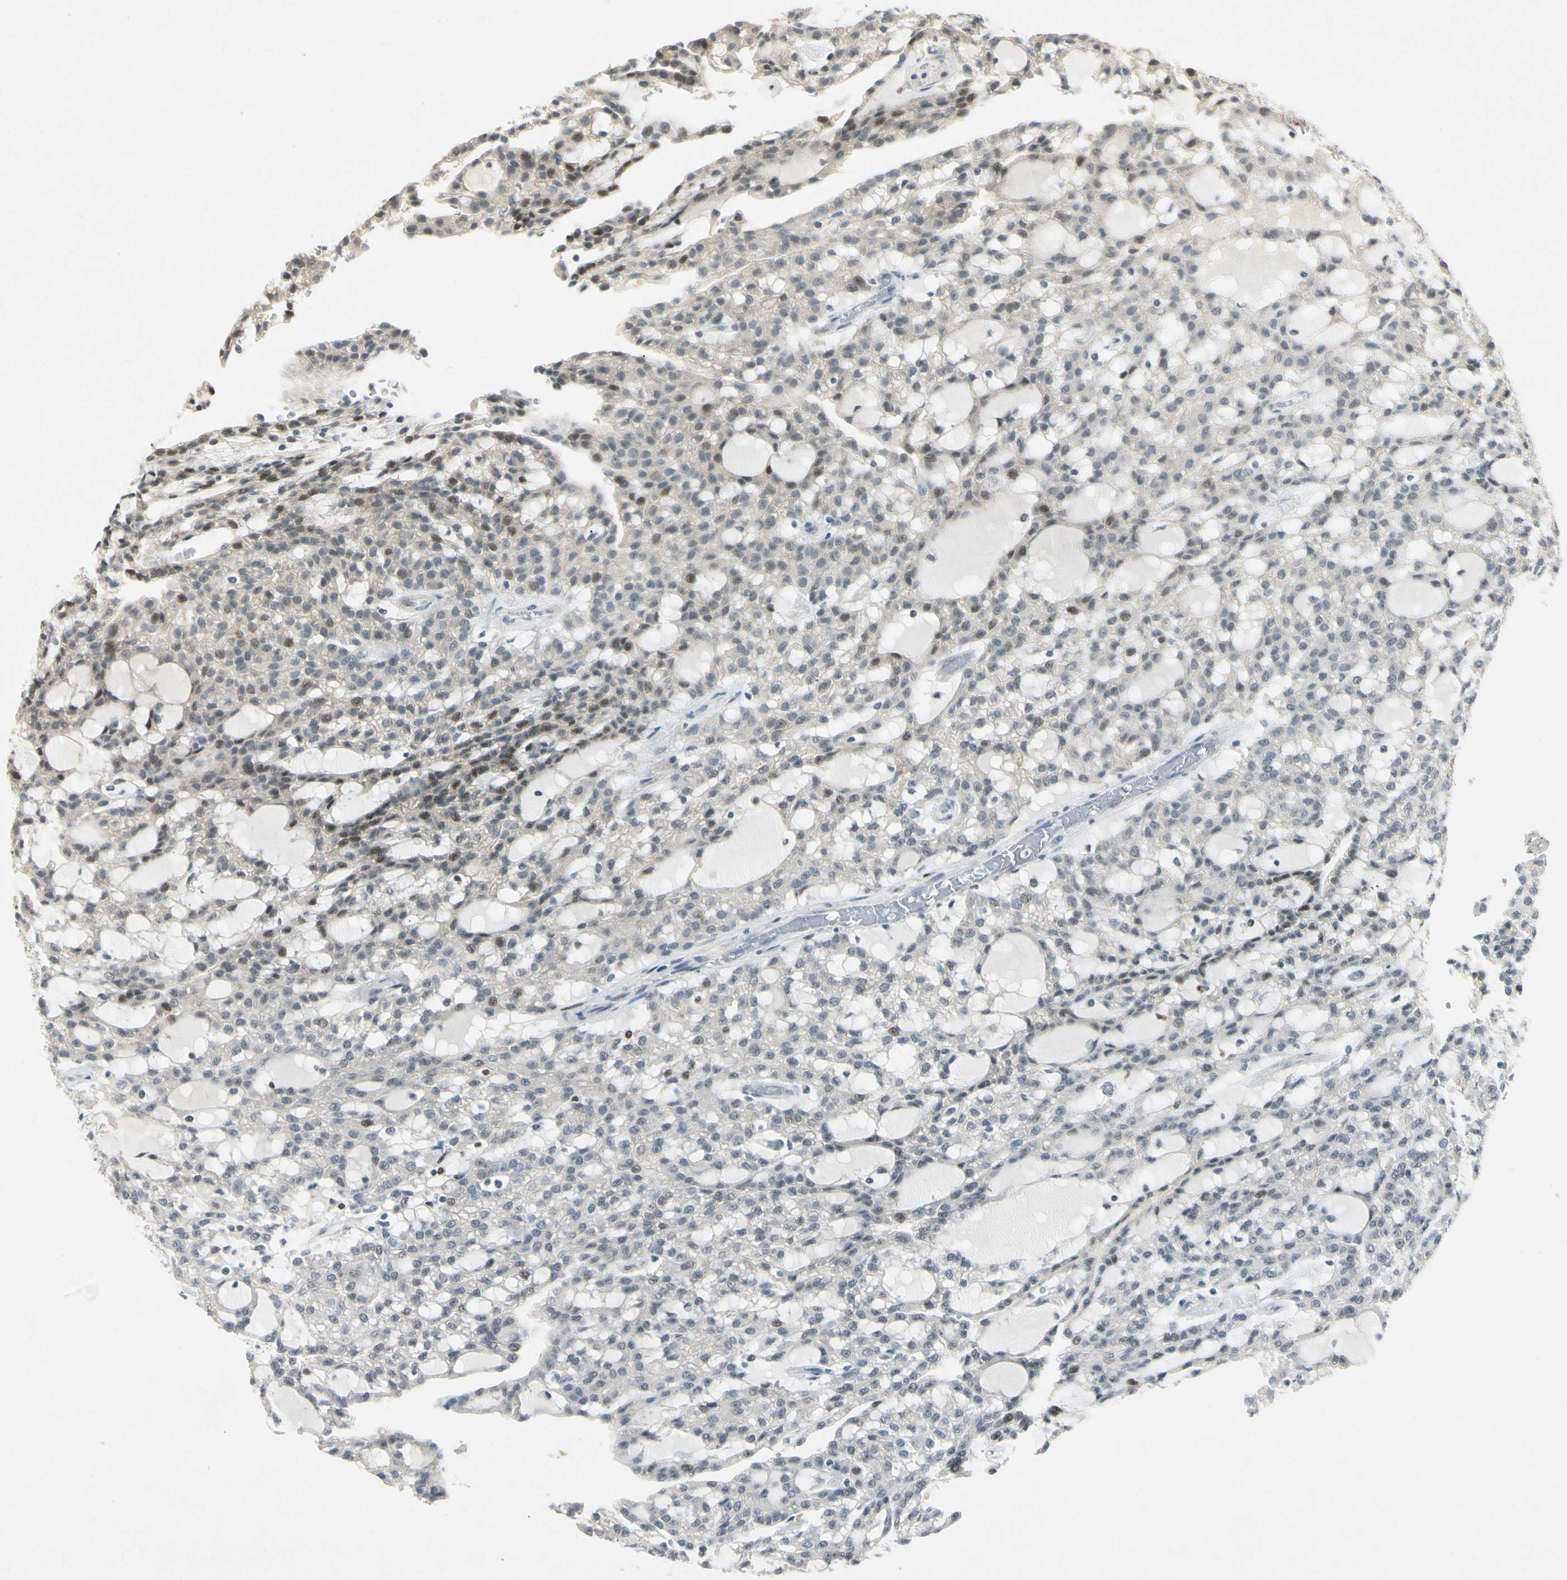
{"staining": {"intensity": "weak", "quantity": "25%-75%", "location": "nuclear"}, "tissue": "renal cancer", "cell_type": "Tumor cells", "image_type": "cancer", "snomed": [{"axis": "morphology", "description": "Adenocarcinoma, NOS"}, {"axis": "topography", "description": "Kidney"}], "caption": "There is low levels of weak nuclear positivity in tumor cells of renal cancer (adenocarcinoma), as demonstrated by immunohistochemical staining (brown color).", "gene": "HSPA1B", "patient": {"sex": "male", "age": 63}}